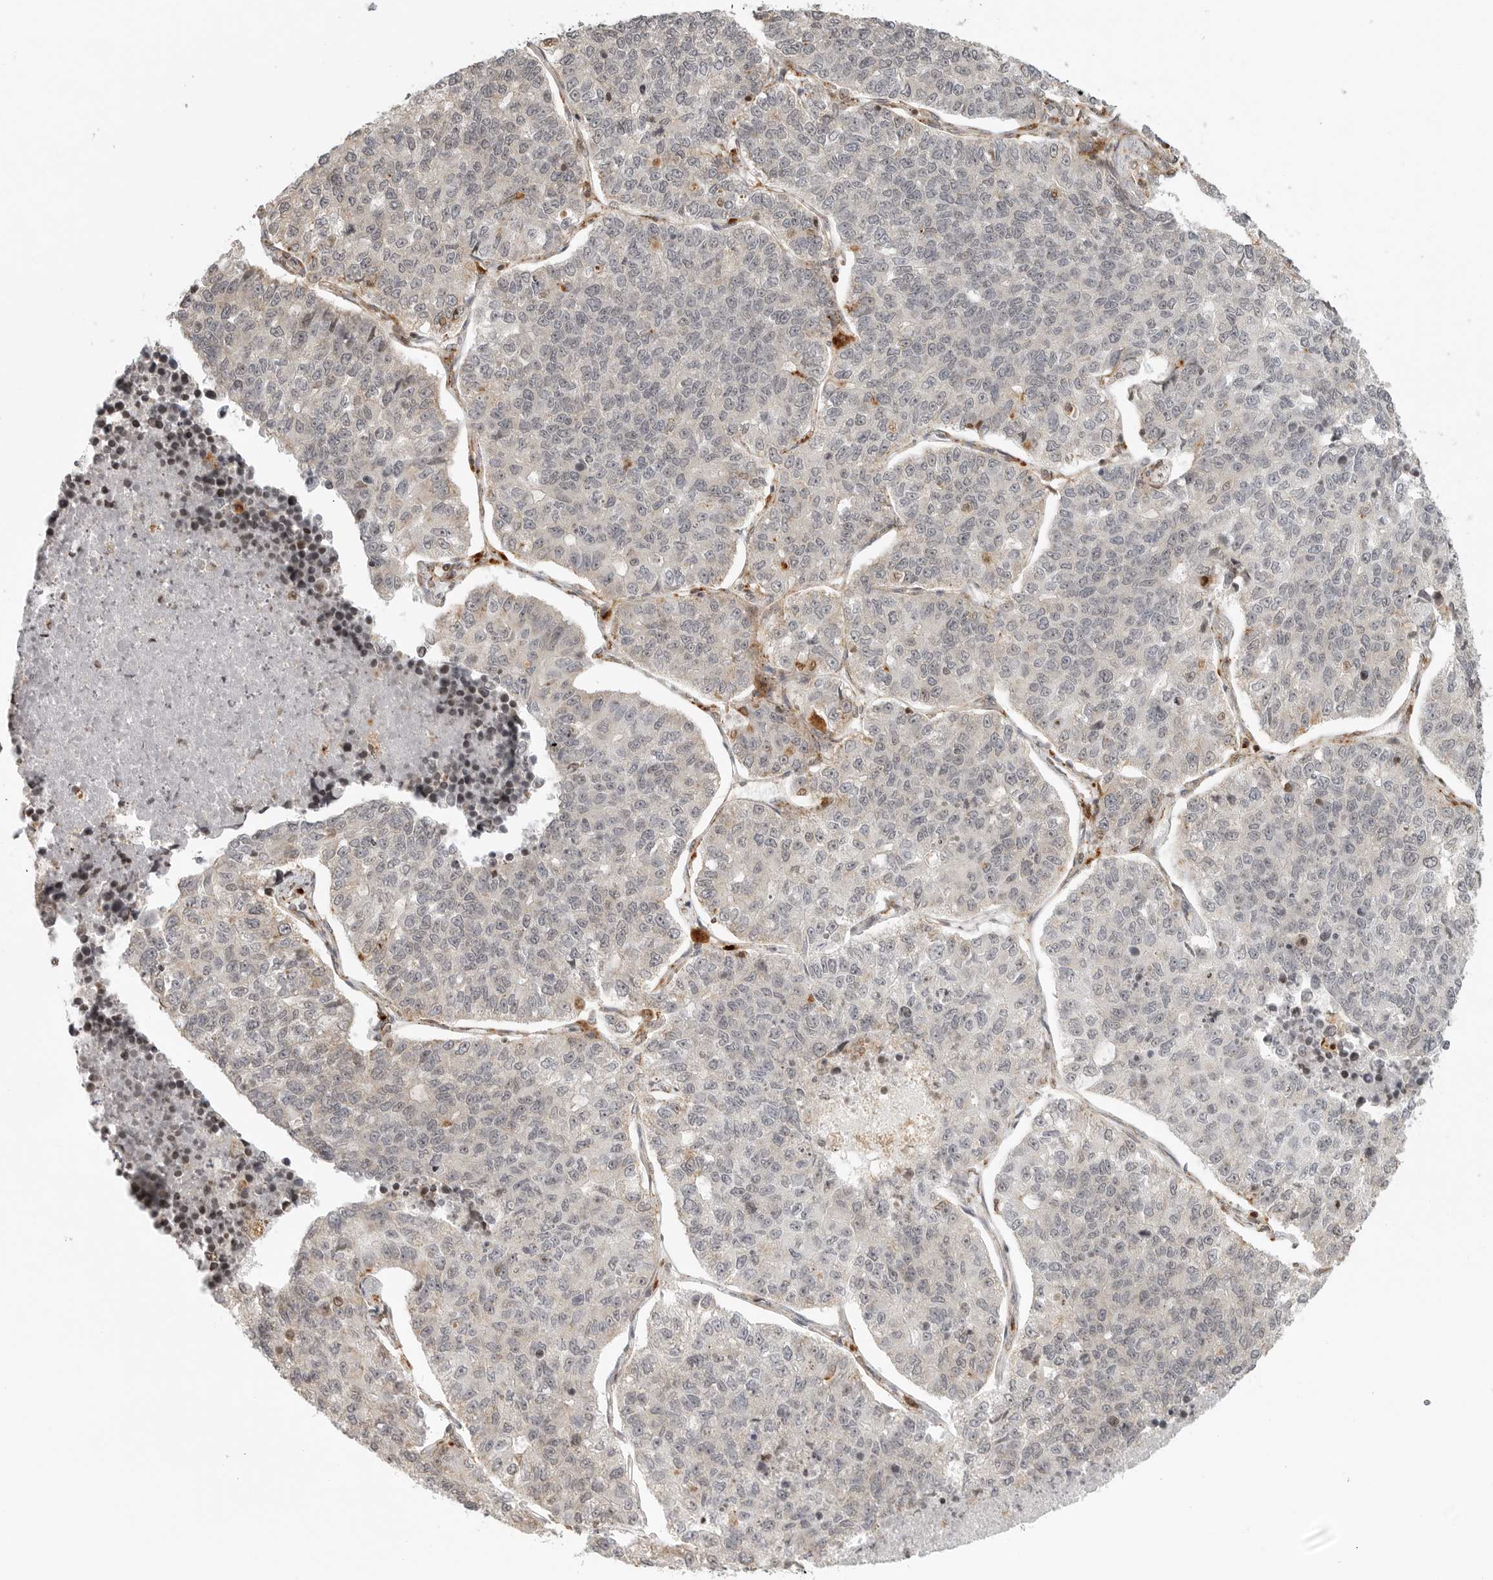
{"staining": {"intensity": "negative", "quantity": "none", "location": "none"}, "tissue": "lung cancer", "cell_type": "Tumor cells", "image_type": "cancer", "snomed": [{"axis": "morphology", "description": "Adenocarcinoma, NOS"}, {"axis": "topography", "description": "Lung"}], "caption": "Tumor cells are negative for brown protein staining in lung adenocarcinoma.", "gene": "IDUA", "patient": {"sex": "male", "age": 49}}